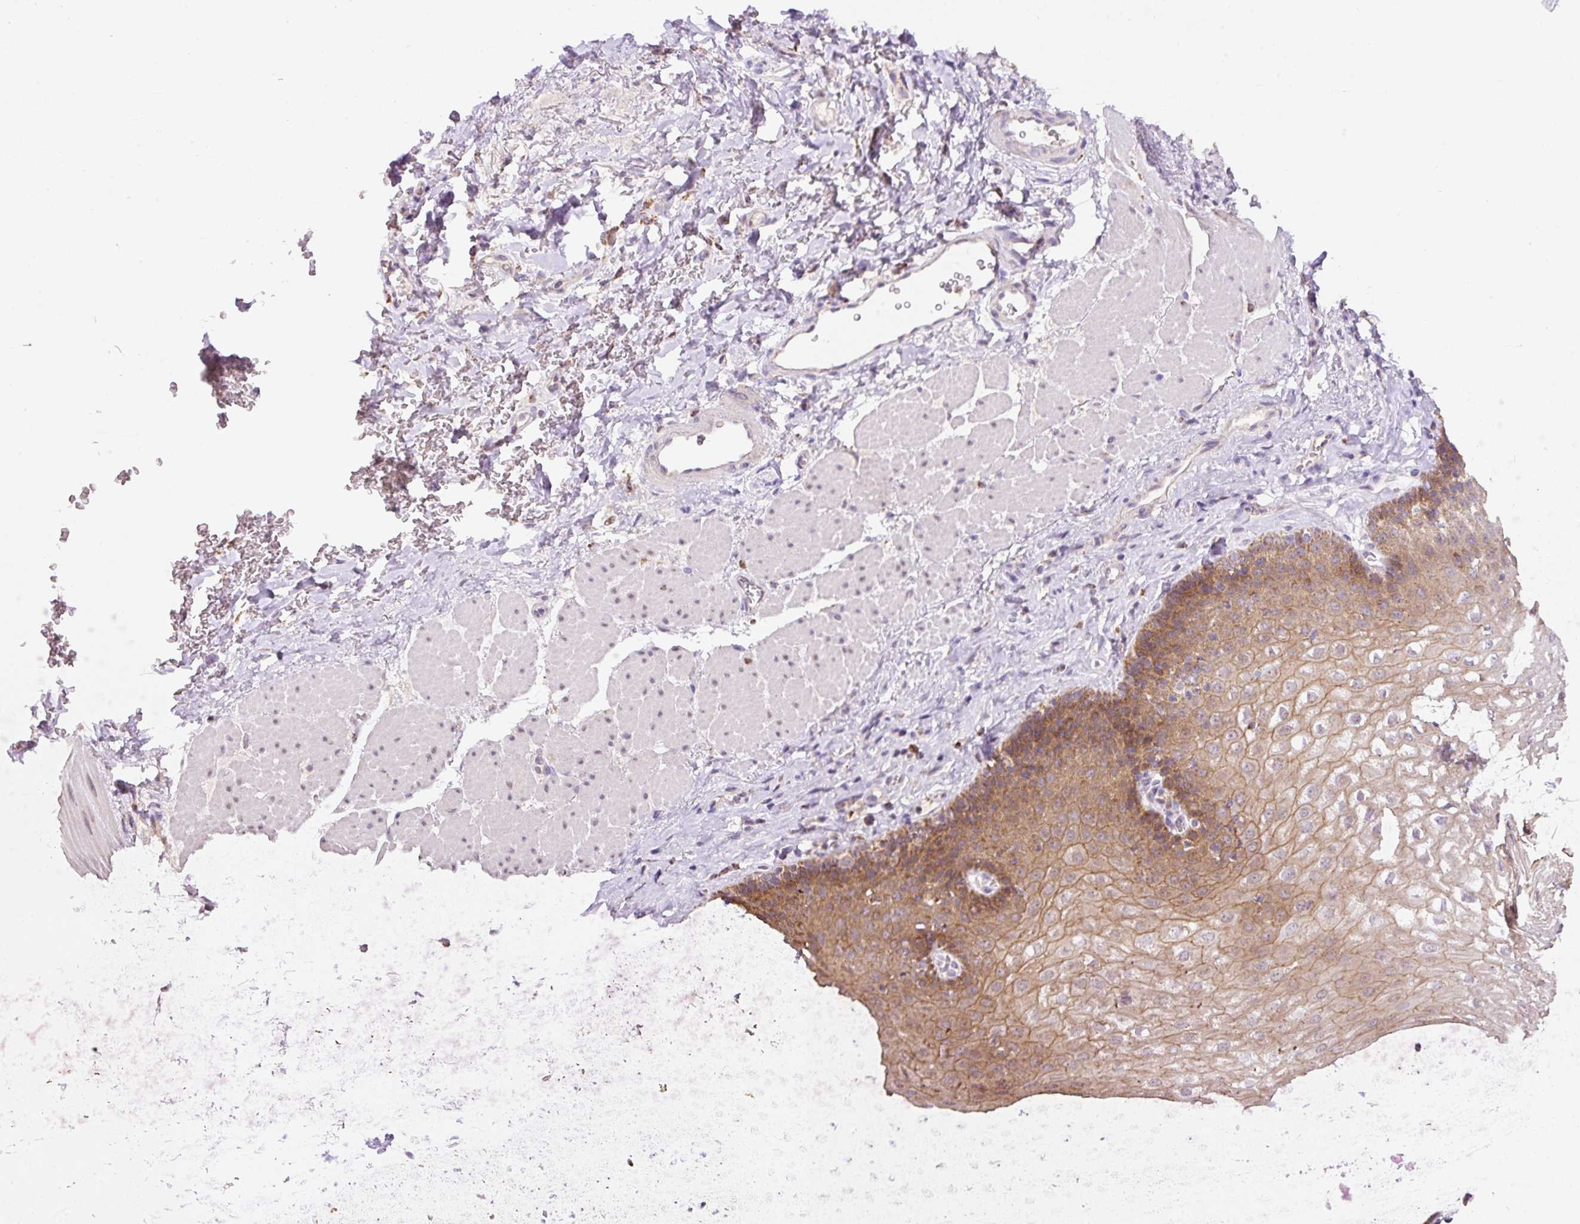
{"staining": {"intensity": "moderate", "quantity": ">75%", "location": "cytoplasmic/membranous"}, "tissue": "esophagus", "cell_type": "Squamous epithelial cells", "image_type": "normal", "snomed": [{"axis": "morphology", "description": "Normal tissue, NOS"}, {"axis": "topography", "description": "Esophagus"}], "caption": "The photomicrograph reveals immunohistochemical staining of benign esophagus. There is moderate cytoplasmic/membranous staining is appreciated in about >75% of squamous epithelial cells.", "gene": "PCK2", "patient": {"sex": "female", "age": 66}}